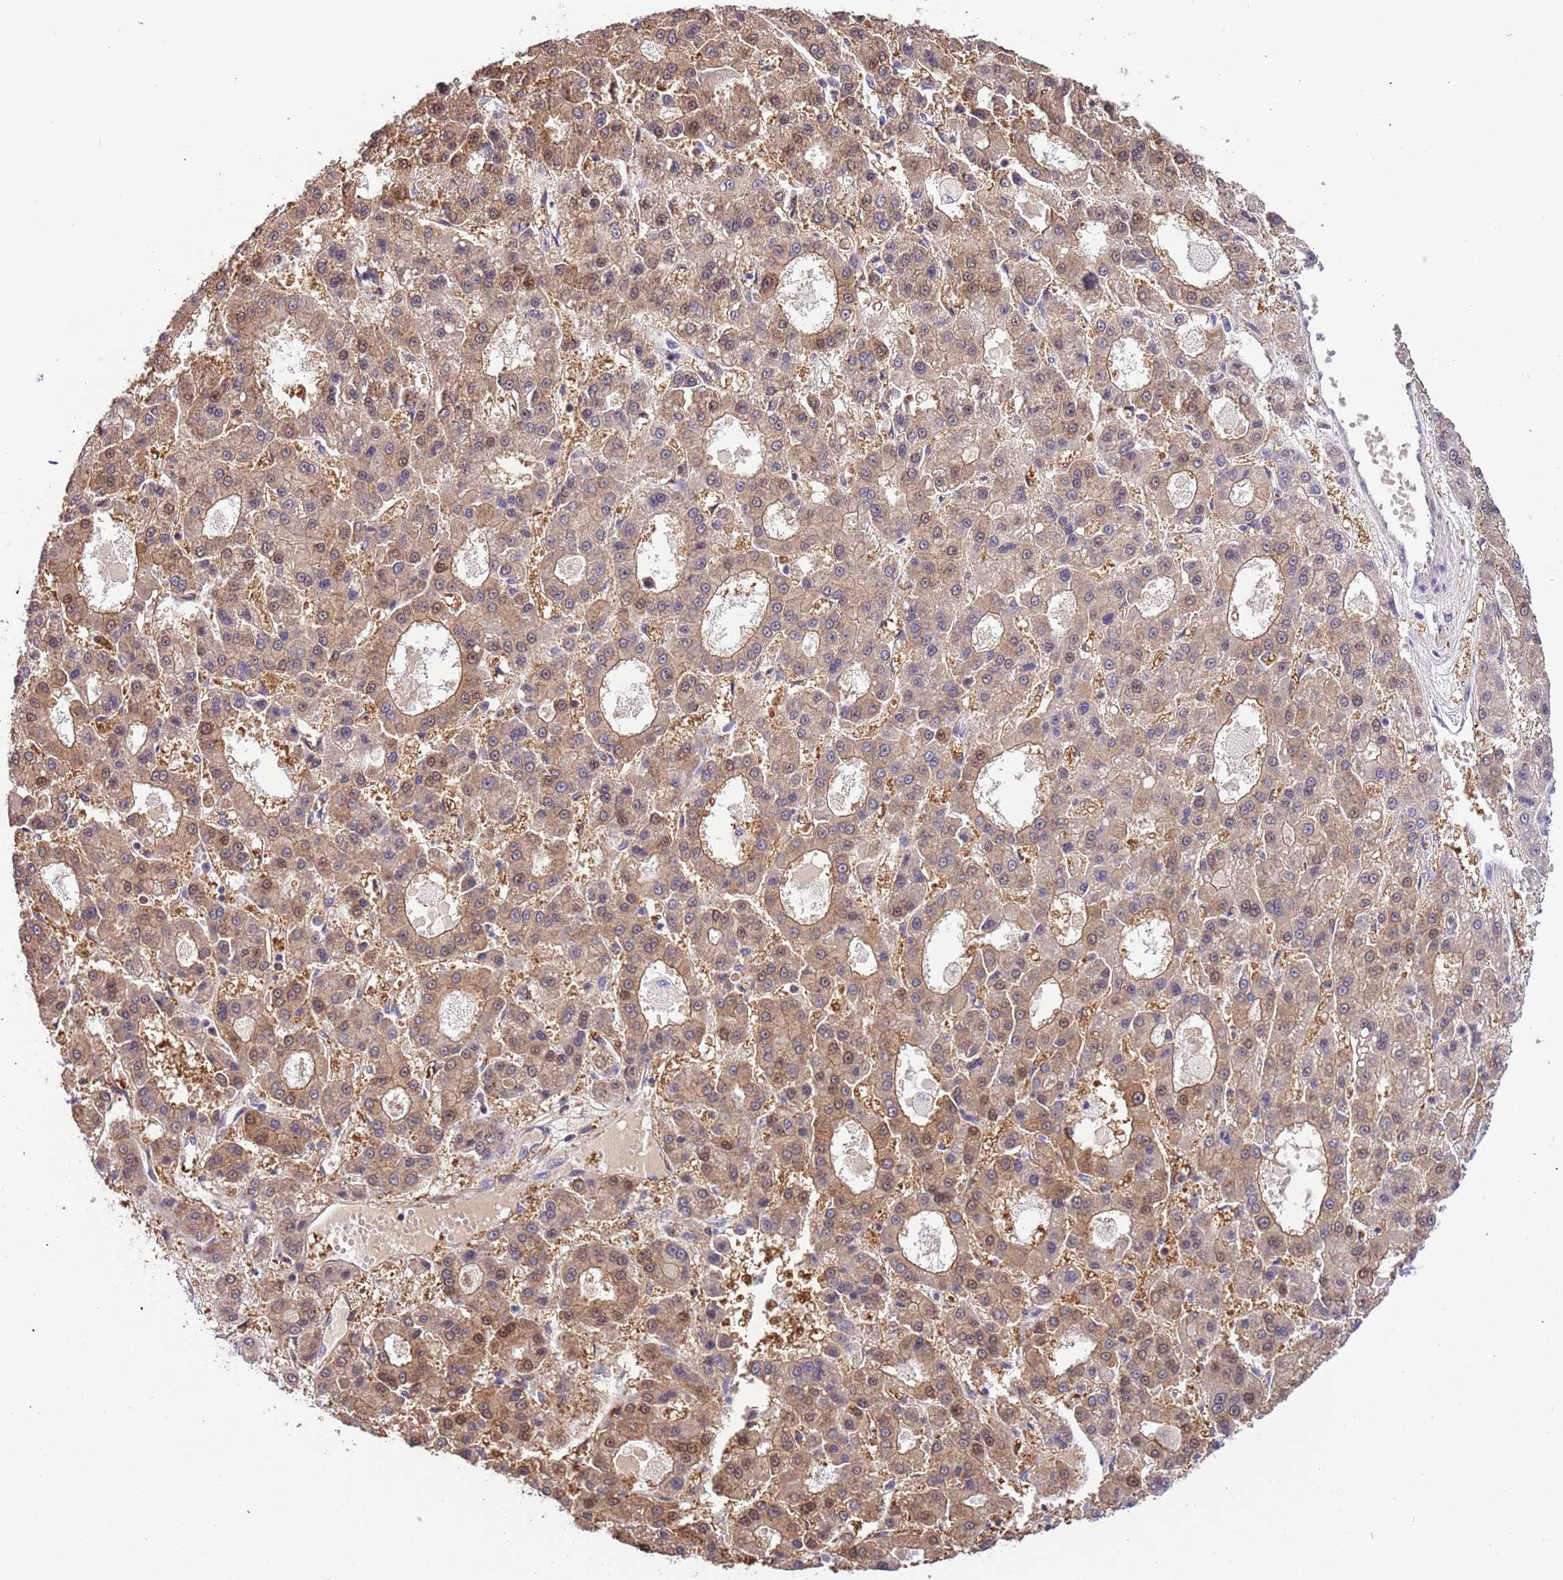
{"staining": {"intensity": "moderate", "quantity": ">75%", "location": "cytoplasmic/membranous,nuclear"}, "tissue": "liver cancer", "cell_type": "Tumor cells", "image_type": "cancer", "snomed": [{"axis": "morphology", "description": "Carcinoma, Hepatocellular, NOS"}, {"axis": "topography", "description": "Liver"}], "caption": "Immunohistochemical staining of liver hepatocellular carcinoma reveals medium levels of moderate cytoplasmic/membranous and nuclear staining in about >75% of tumor cells.", "gene": "LAMB4", "patient": {"sex": "male", "age": 70}}